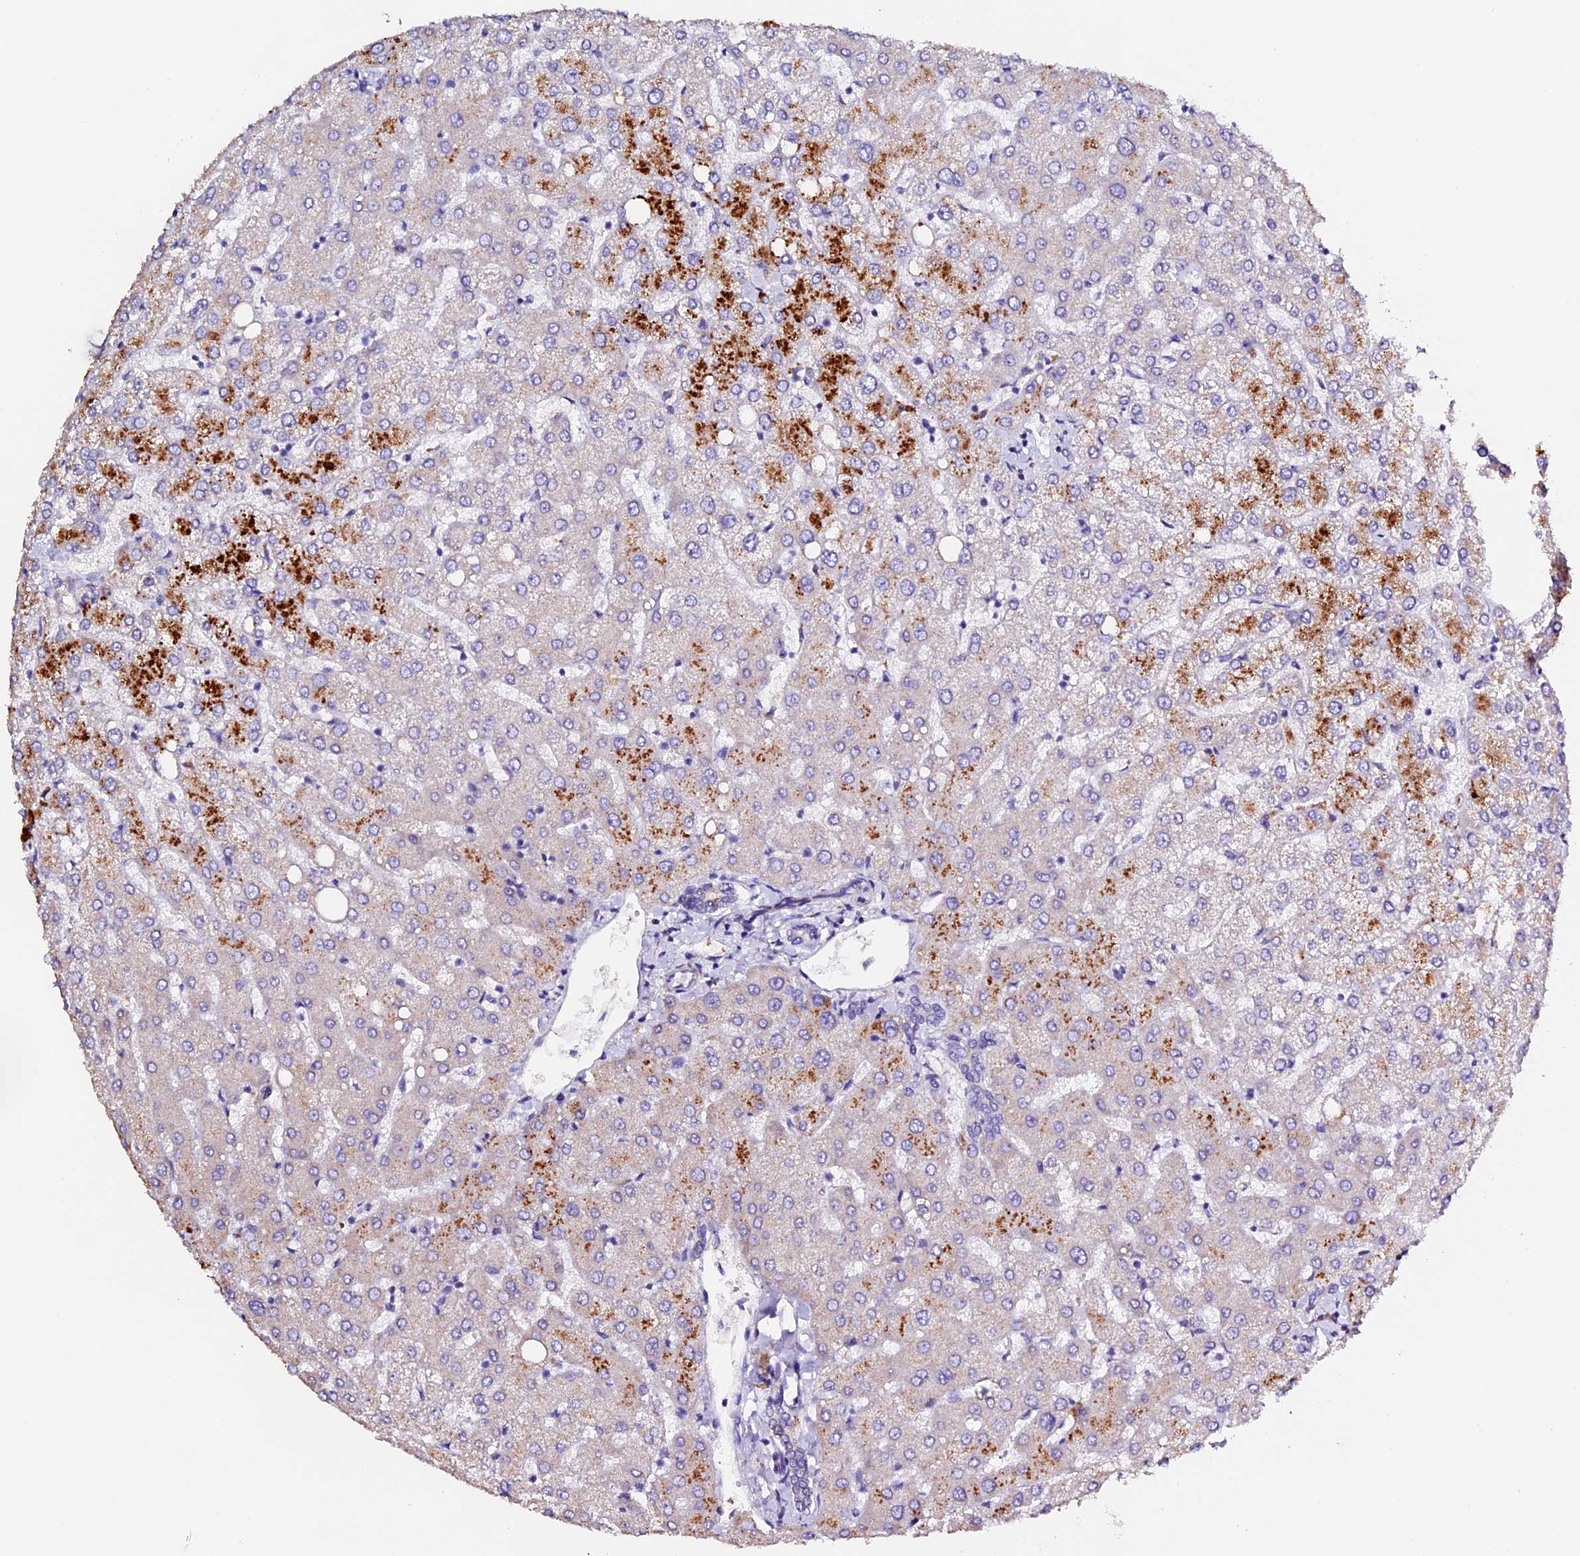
{"staining": {"intensity": "moderate", "quantity": "<25%", "location": "cytoplasmic/membranous"}, "tissue": "liver", "cell_type": "Cholangiocytes", "image_type": "normal", "snomed": [{"axis": "morphology", "description": "Normal tissue, NOS"}, {"axis": "topography", "description": "Liver"}], "caption": "An IHC photomicrograph of normal tissue is shown. Protein staining in brown shows moderate cytoplasmic/membranous positivity in liver within cholangiocytes. Immunohistochemistry (ihc) stains the protein in brown and the nuclei are stained blue.", "gene": "FBXW9", "patient": {"sex": "female", "age": 54}}